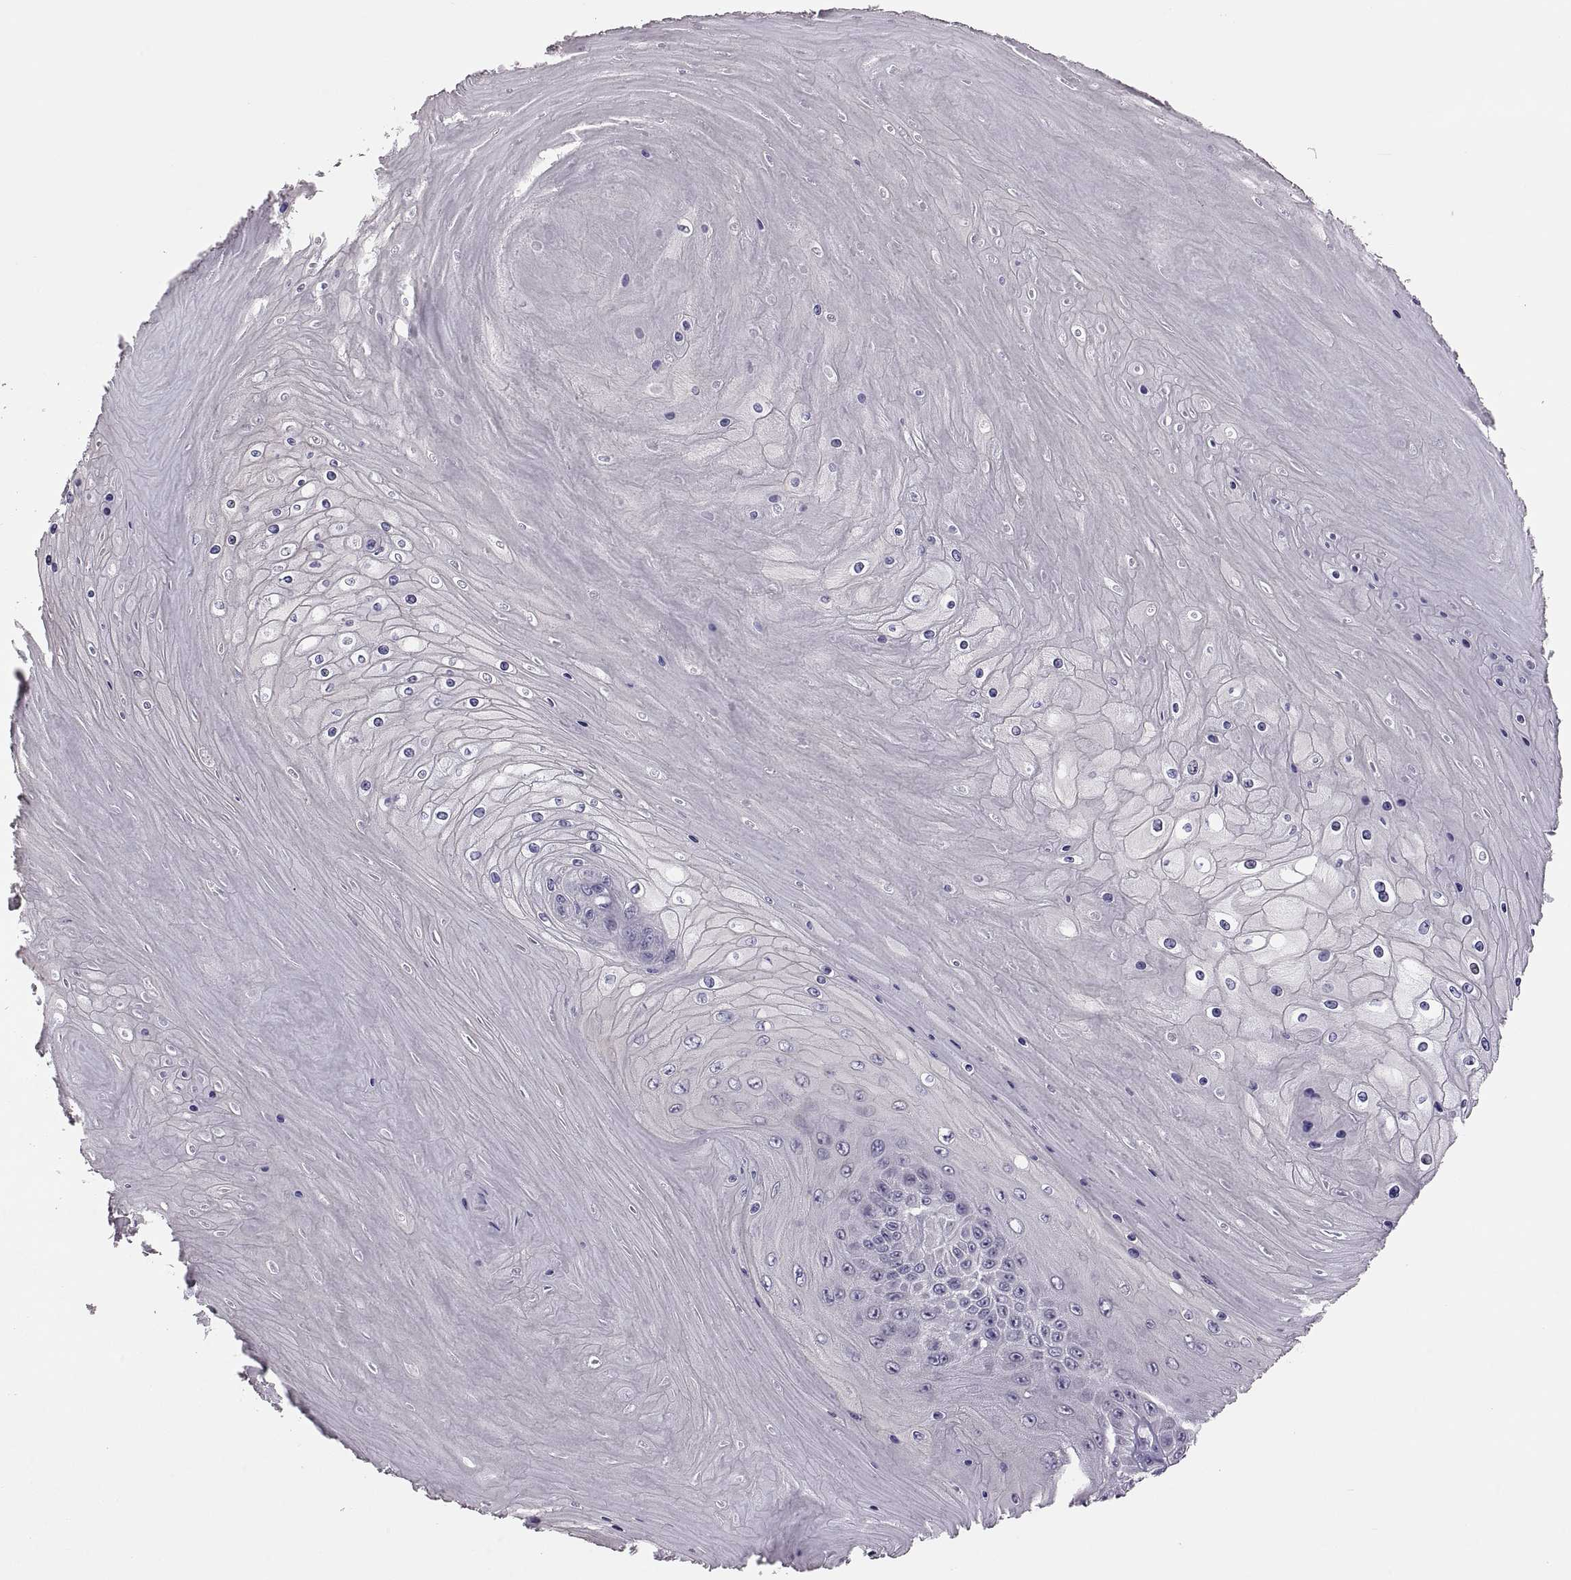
{"staining": {"intensity": "negative", "quantity": "none", "location": "none"}, "tissue": "skin cancer", "cell_type": "Tumor cells", "image_type": "cancer", "snomed": [{"axis": "morphology", "description": "Squamous cell carcinoma, NOS"}, {"axis": "topography", "description": "Skin"}], "caption": "Immunohistochemistry of human squamous cell carcinoma (skin) demonstrates no staining in tumor cells. (IHC, brightfield microscopy, high magnification).", "gene": "ADH6", "patient": {"sex": "male", "age": 62}}